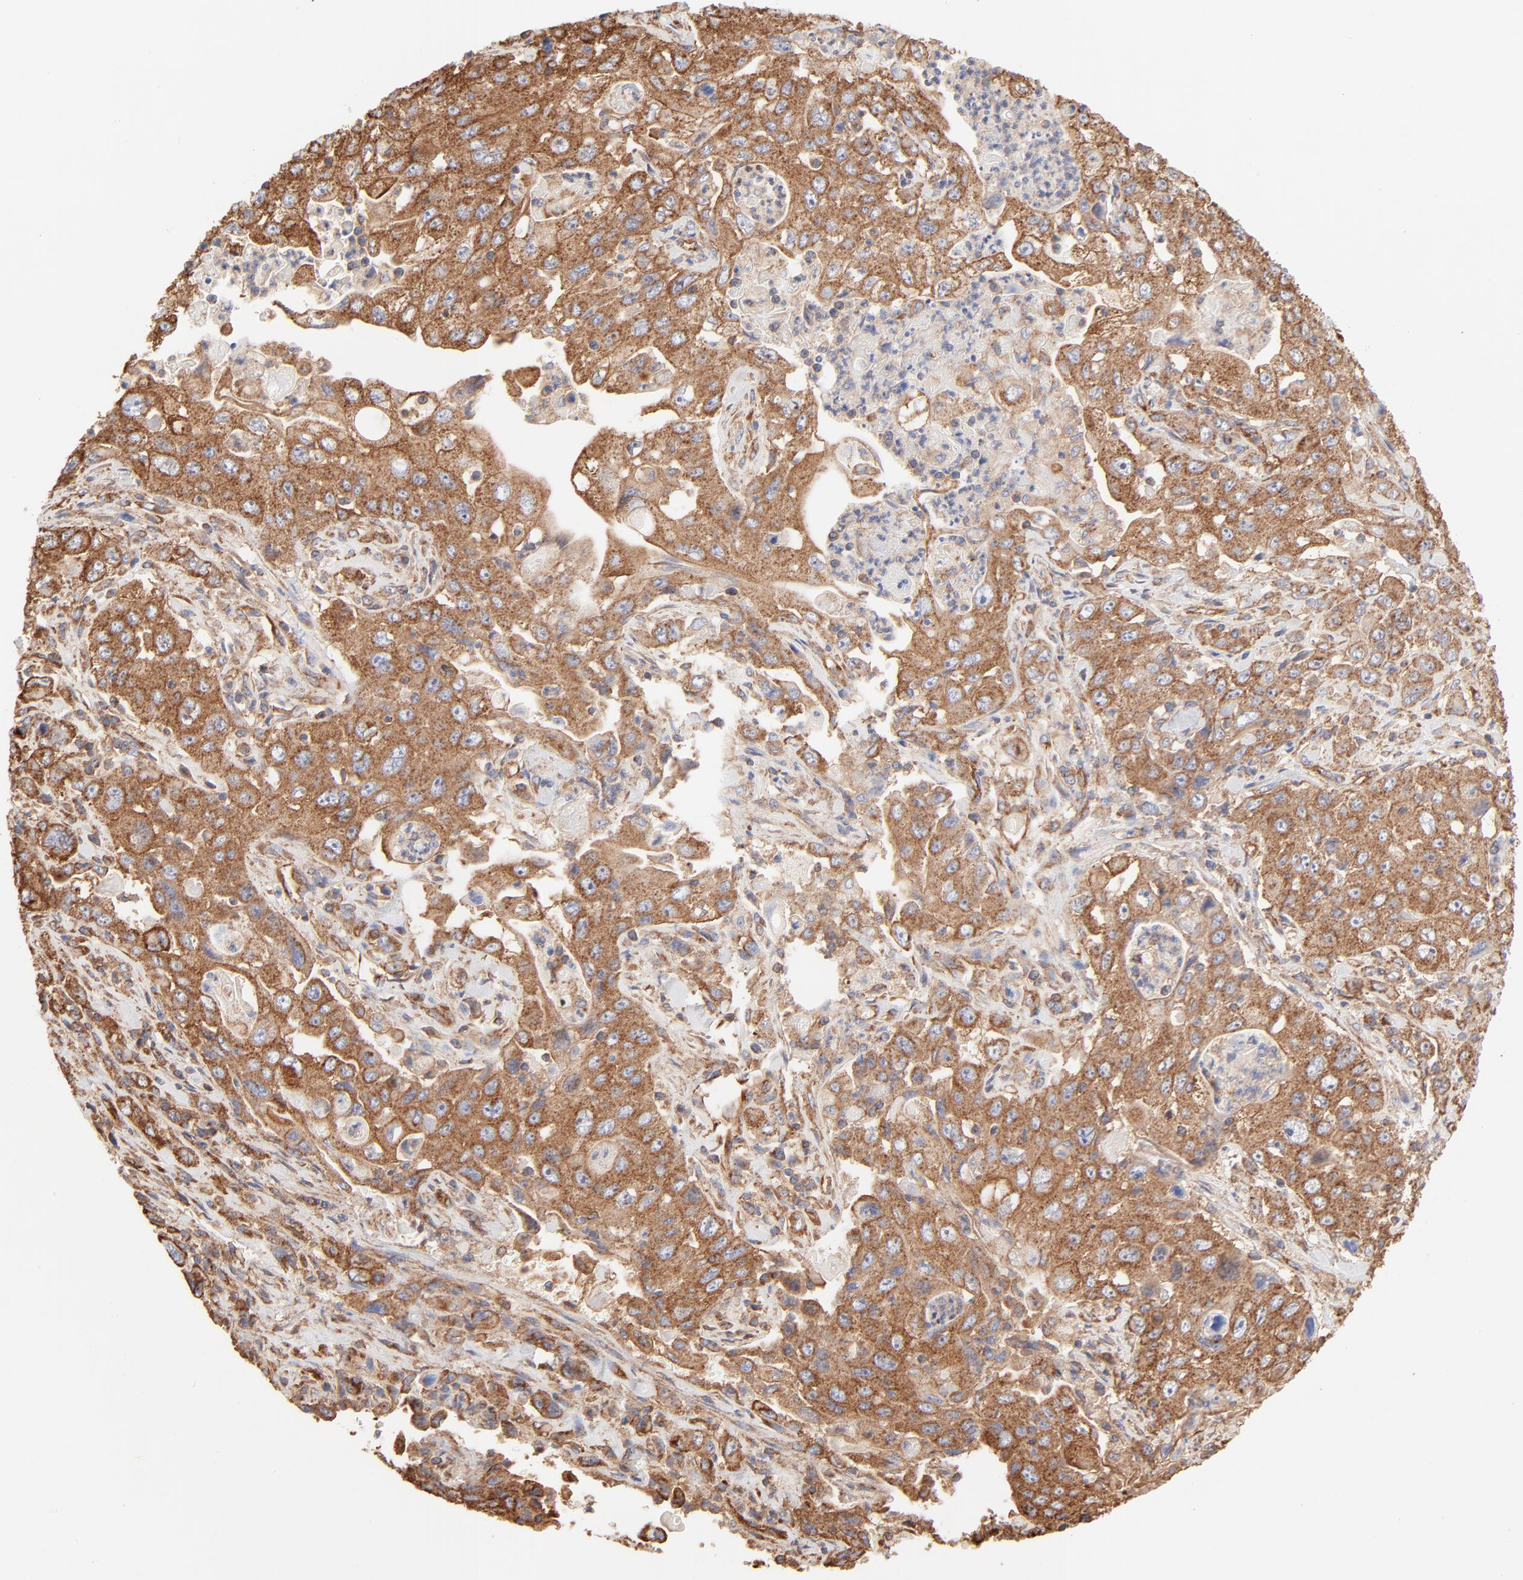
{"staining": {"intensity": "strong", "quantity": ">75%", "location": "cytoplasmic/membranous"}, "tissue": "pancreatic cancer", "cell_type": "Tumor cells", "image_type": "cancer", "snomed": [{"axis": "morphology", "description": "Adenocarcinoma, NOS"}, {"axis": "topography", "description": "Pancreas"}], "caption": "A high-resolution image shows IHC staining of pancreatic cancer, which demonstrates strong cytoplasmic/membranous positivity in approximately >75% of tumor cells.", "gene": "CLTB", "patient": {"sex": "male", "age": 70}}